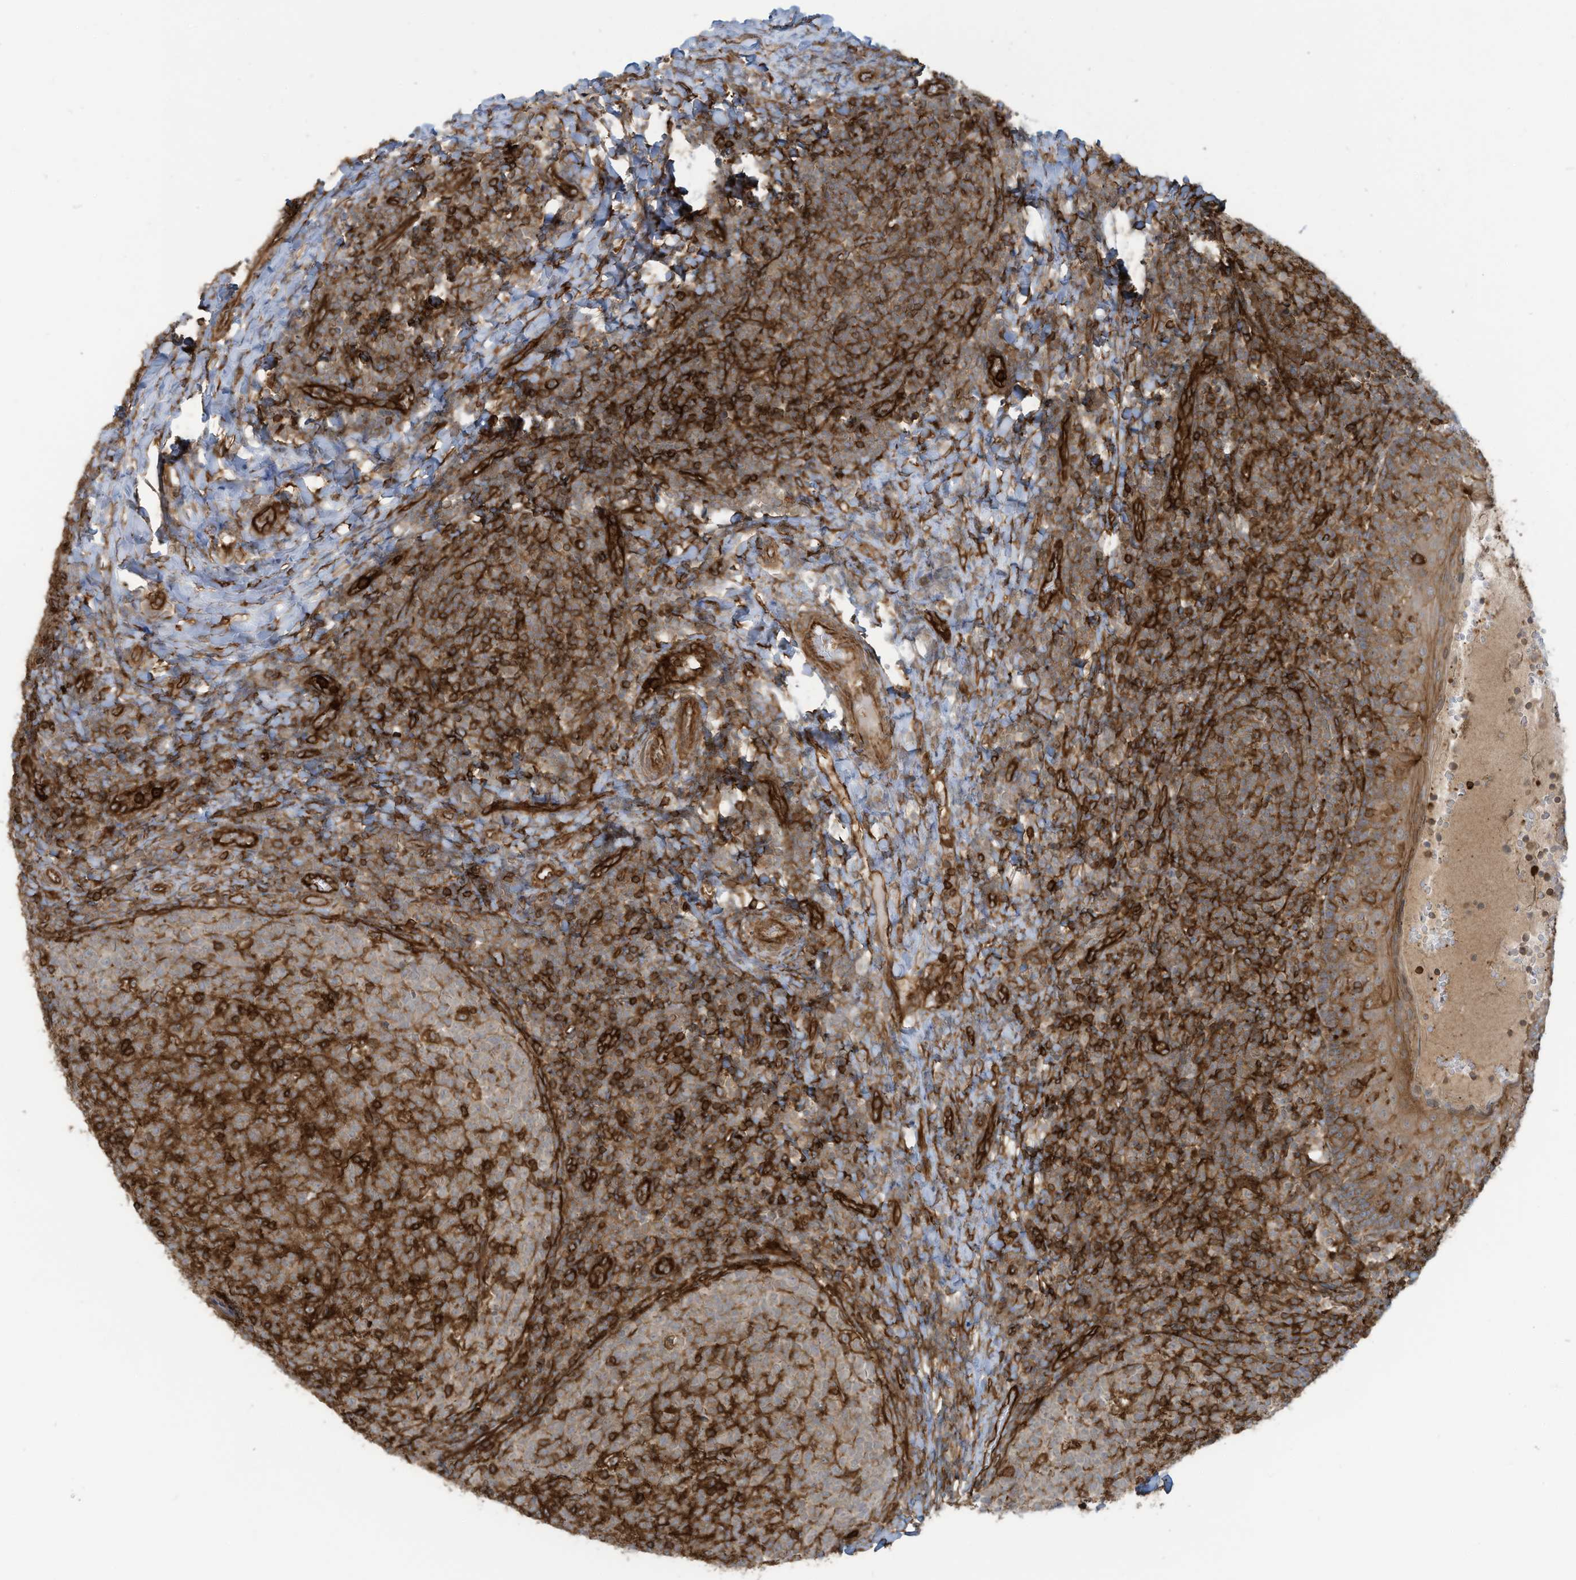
{"staining": {"intensity": "strong", "quantity": "25%-75%", "location": "cytoplasmic/membranous"}, "tissue": "tonsil", "cell_type": "Germinal center cells", "image_type": "normal", "snomed": [{"axis": "morphology", "description": "Normal tissue, NOS"}, {"axis": "topography", "description": "Tonsil"}], "caption": "Immunohistochemistry photomicrograph of unremarkable tonsil: human tonsil stained using immunohistochemistry displays high levels of strong protein expression localized specifically in the cytoplasmic/membranous of germinal center cells, appearing as a cytoplasmic/membranous brown color.", "gene": "SLC9A2", "patient": {"sex": "female", "age": 19}}